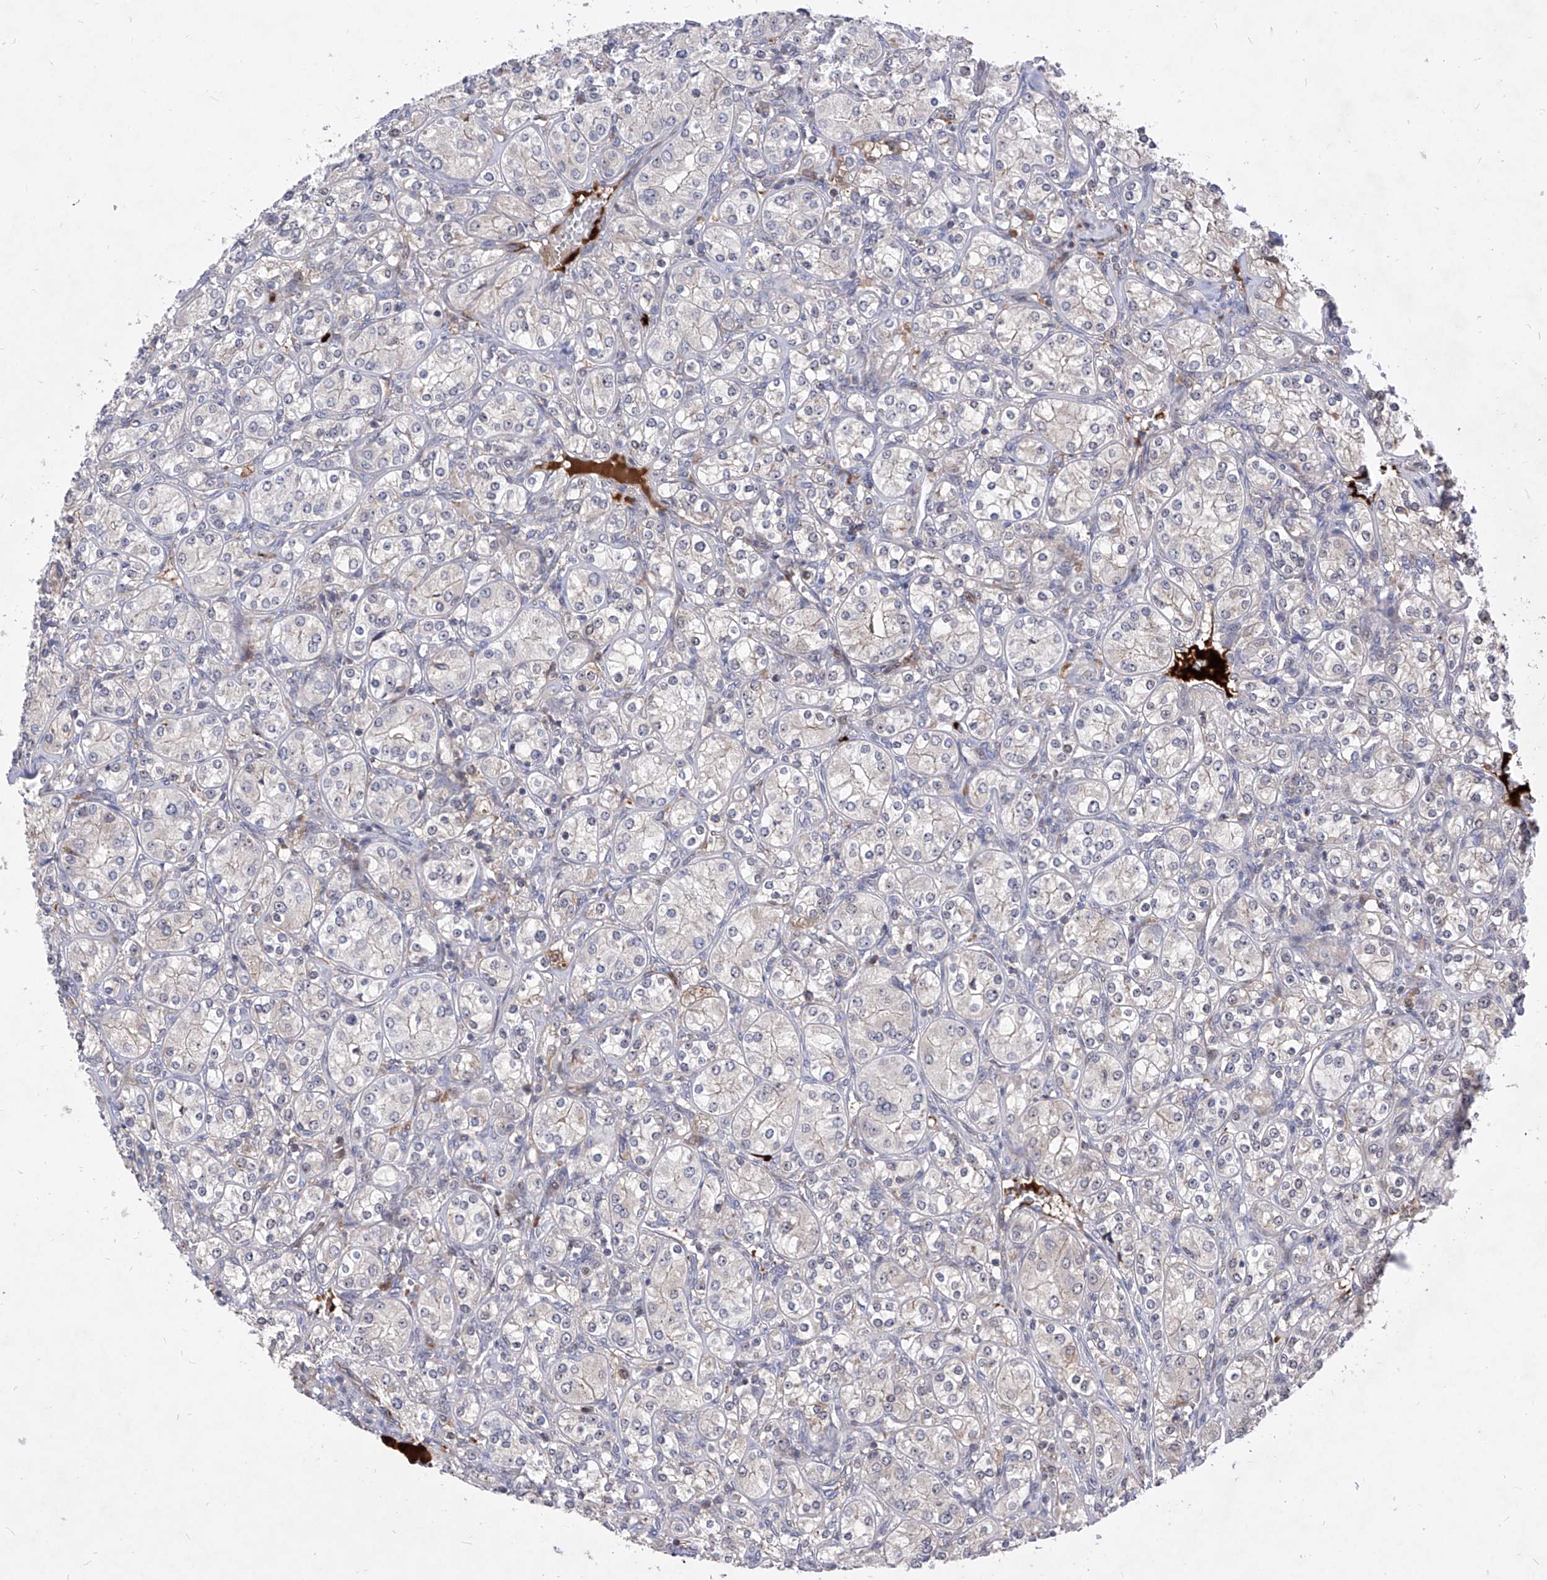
{"staining": {"intensity": "negative", "quantity": "none", "location": "none"}, "tissue": "renal cancer", "cell_type": "Tumor cells", "image_type": "cancer", "snomed": [{"axis": "morphology", "description": "Adenocarcinoma, NOS"}, {"axis": "topography", "description": "Kidney"}], "caption": "Renal adenocarcinoma was stained to show a protein in brown. There is no significant expression in tumor cells.", "gene": "LGR4", "patient": {"sex": "male", "age": 77}}